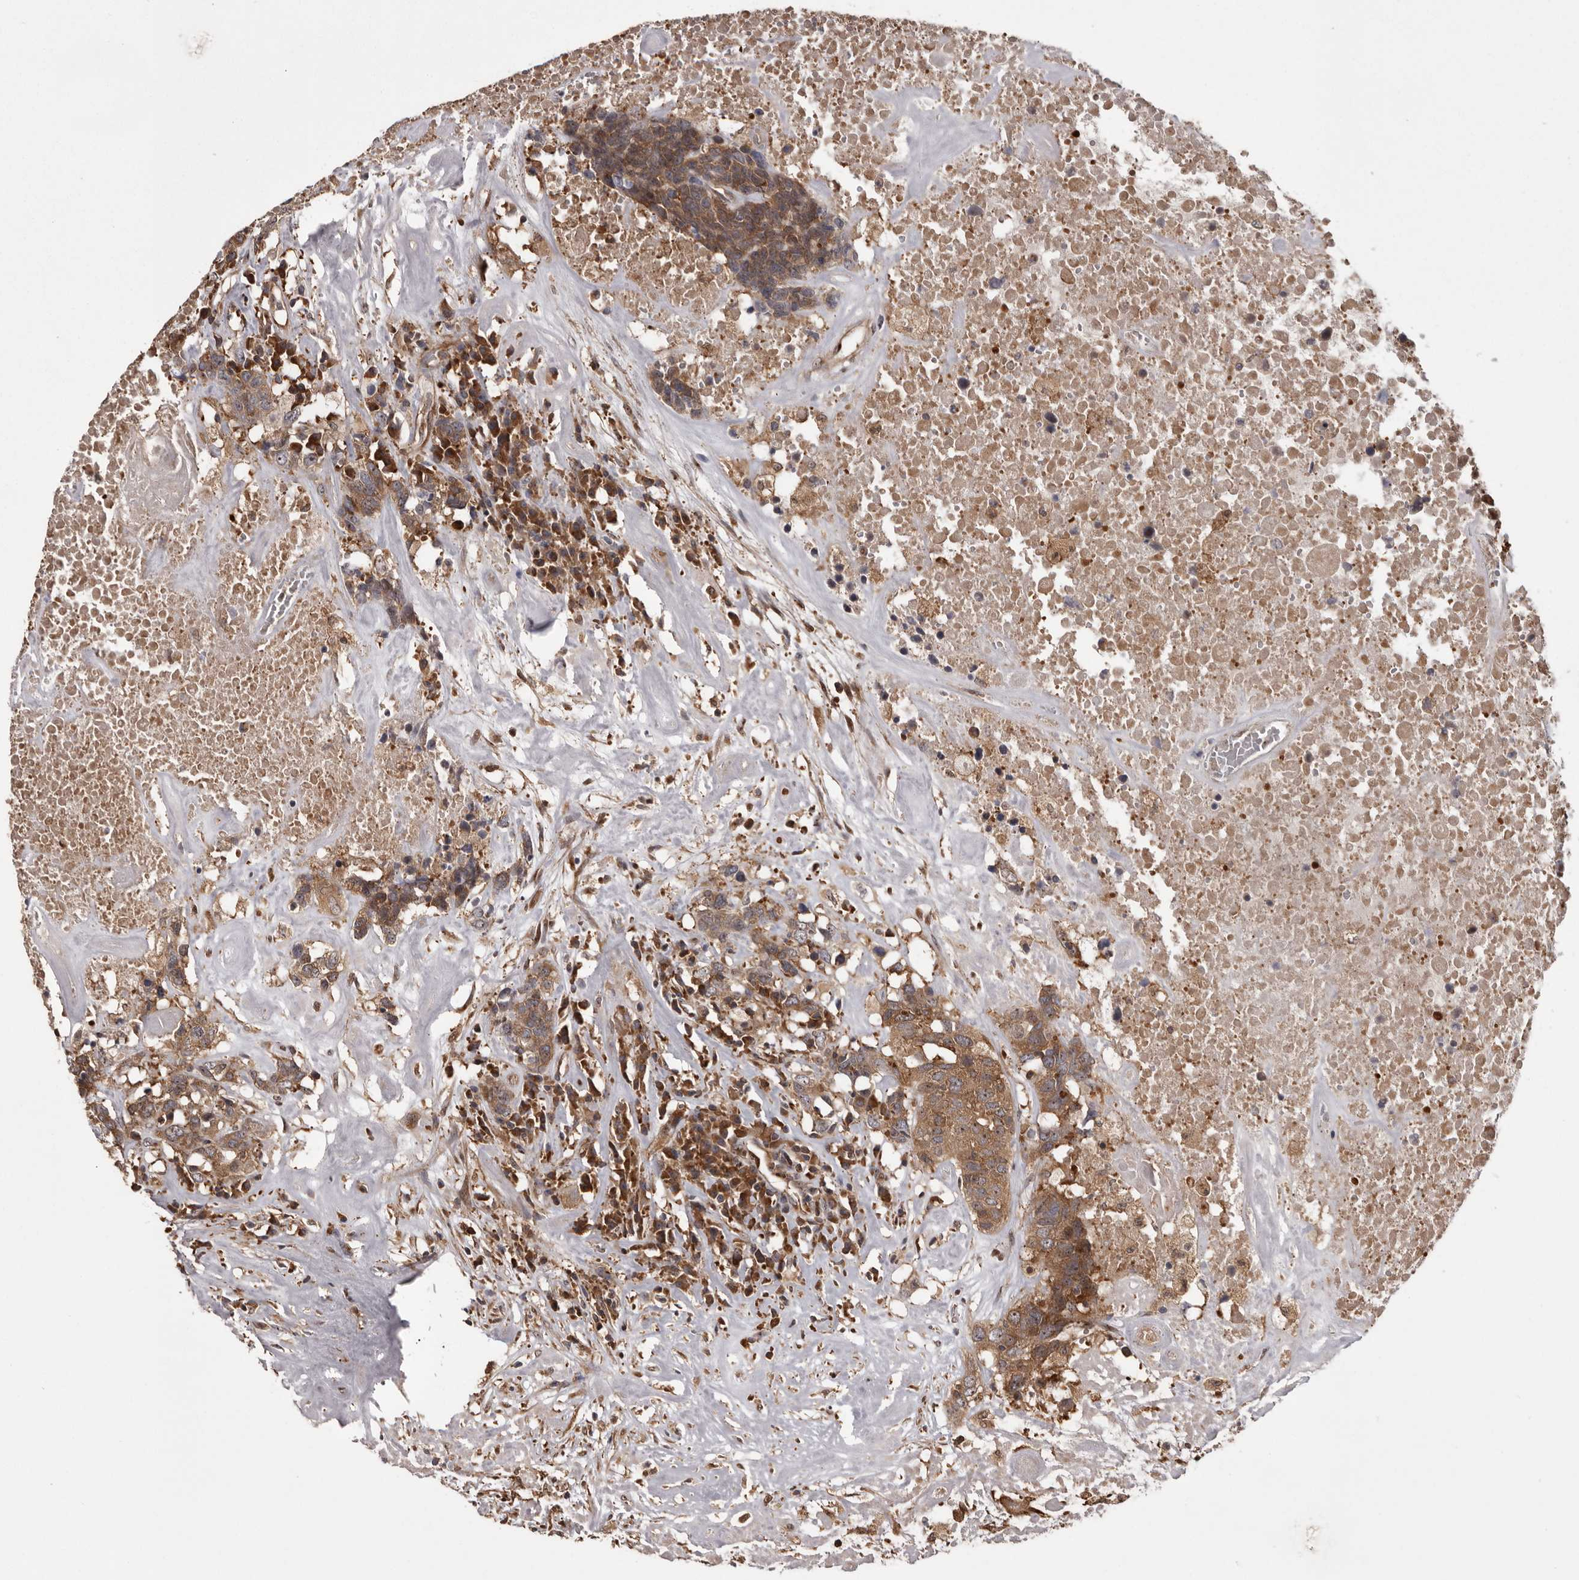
{"staining": {"intensity": "moderate", "quantity": ">75%", "location": "cytoplasmic/membranous,nuclear"}, "tissue": "head and neck cancer", "cell_type": "Tumor cells", "image_type": "cancer", "snomed": [{"axis": "morphology", "description": "Squamous cell carcinoma, NOS"}, {"axis": "topography", "description": "Head-Neck"}], "caption": "Head and neck squamous cell carcinoma stained with DAB (3,3'-diaminobenzidine) immunohistochemistry (IHC) demonstrates medium levels of moderate cytoplasmic/membranous and nuclear positivity in about >75% of tumor cells.", "gene": "DARS1", "patient": {"sex": "male", "age": 66}}